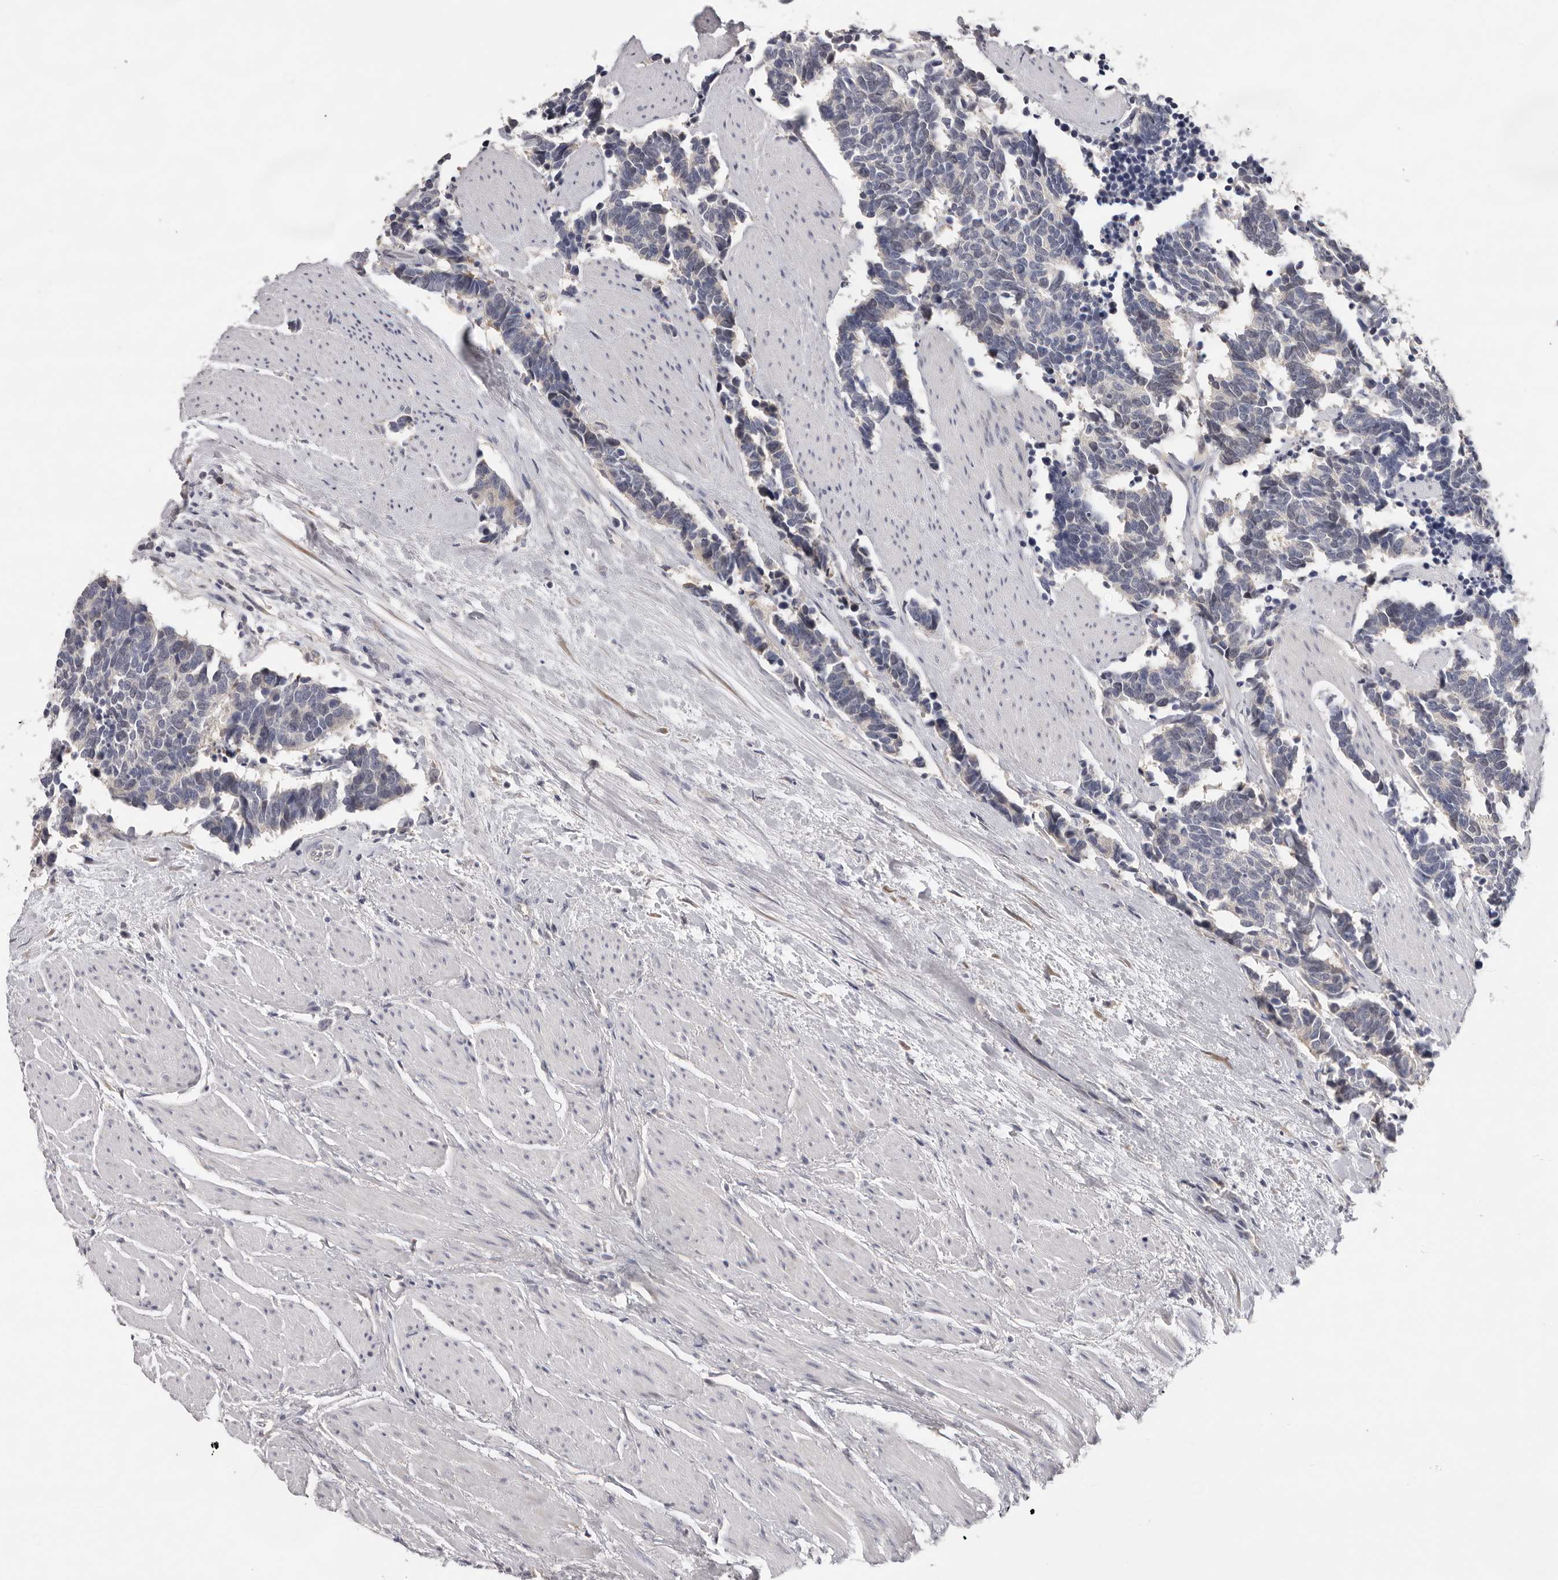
{"staining": {"intensity": "negative", "quantity": "none", "location": "none"}, "tissue": "carcinoid", "cell_type": "Tumor cells", "image_type": "cancer", "snomed": [{"axis": "morphology", "description": "Carcinoma, NOS"}, {"axis": "morphology", "description": "Carcinoid, malignant, NOS"}, {"axis": "topography", "description": "Urinary bladder"}], "caption": "High magnification brightfield microscopy of malignant carcinoid stained with DAB (3,3'-diaminobenzidine) (brown) and counterstained with hematoxylin (blue): tumor cells show no significant positivity.", "gene": "KIF2B", "patient": {"sex": "male", "age": 57}}